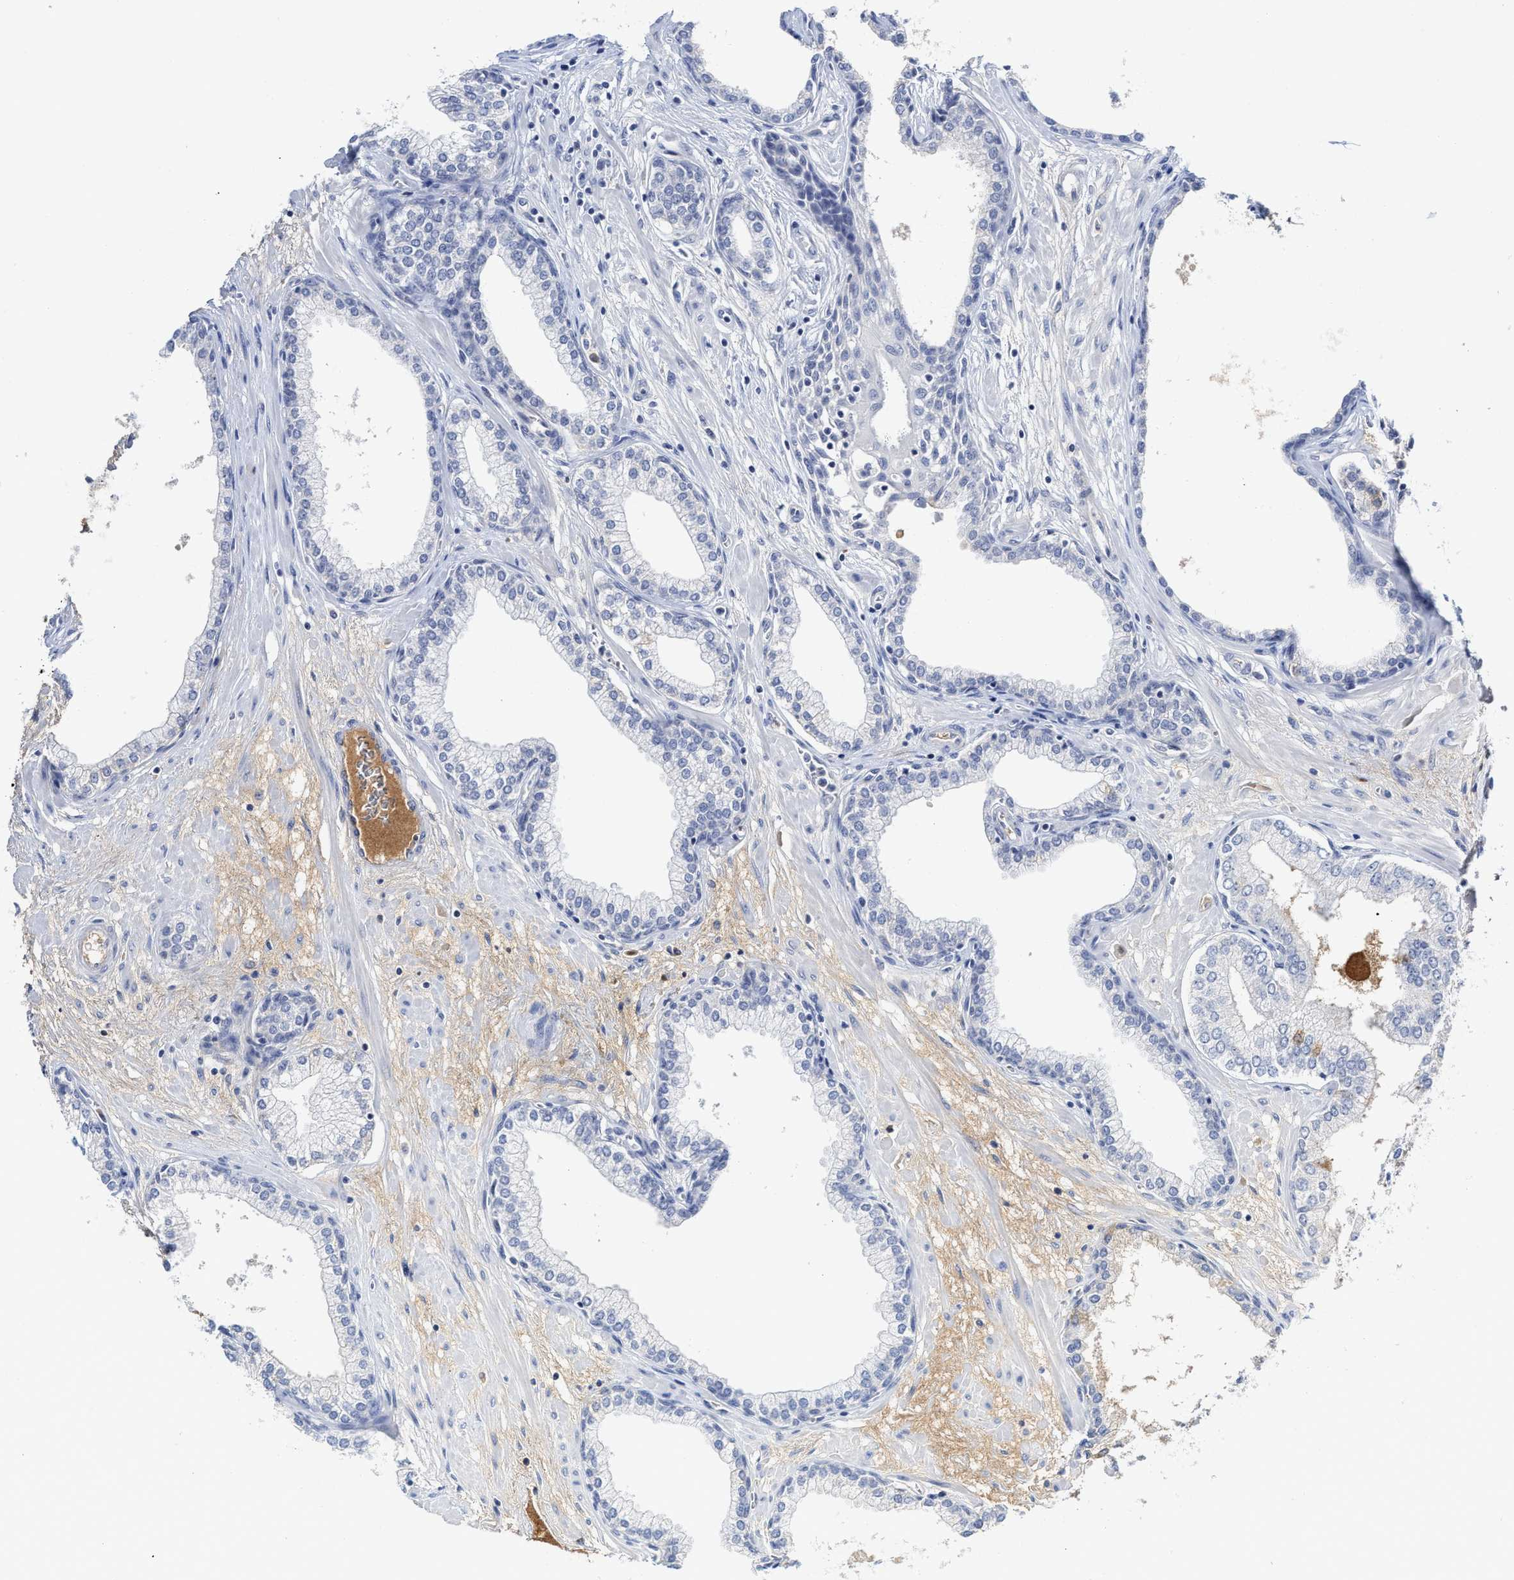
{"staining": {"intensity": "negative", "quantity": "none", "location": "none"}, "tissue": "prostate", "cell_type": "Glandular cells", "image_type": "normal", "snomed": [{"axis": "morphology", "description": "Normal tissue, NOS"}, {"axis": "morphology", "description": "Urothelial carcinoma, Low grade"}, {"axis": "topography", "description": "Urinary bladder"}, {"axis": "topography", "description": "Prostate"}], "caption": "This is an immunohistochemistry image of normal prostate. There is no staining in glandular cells.", "gene": "C2", "patient": {"sex": "male", "age": 60}}